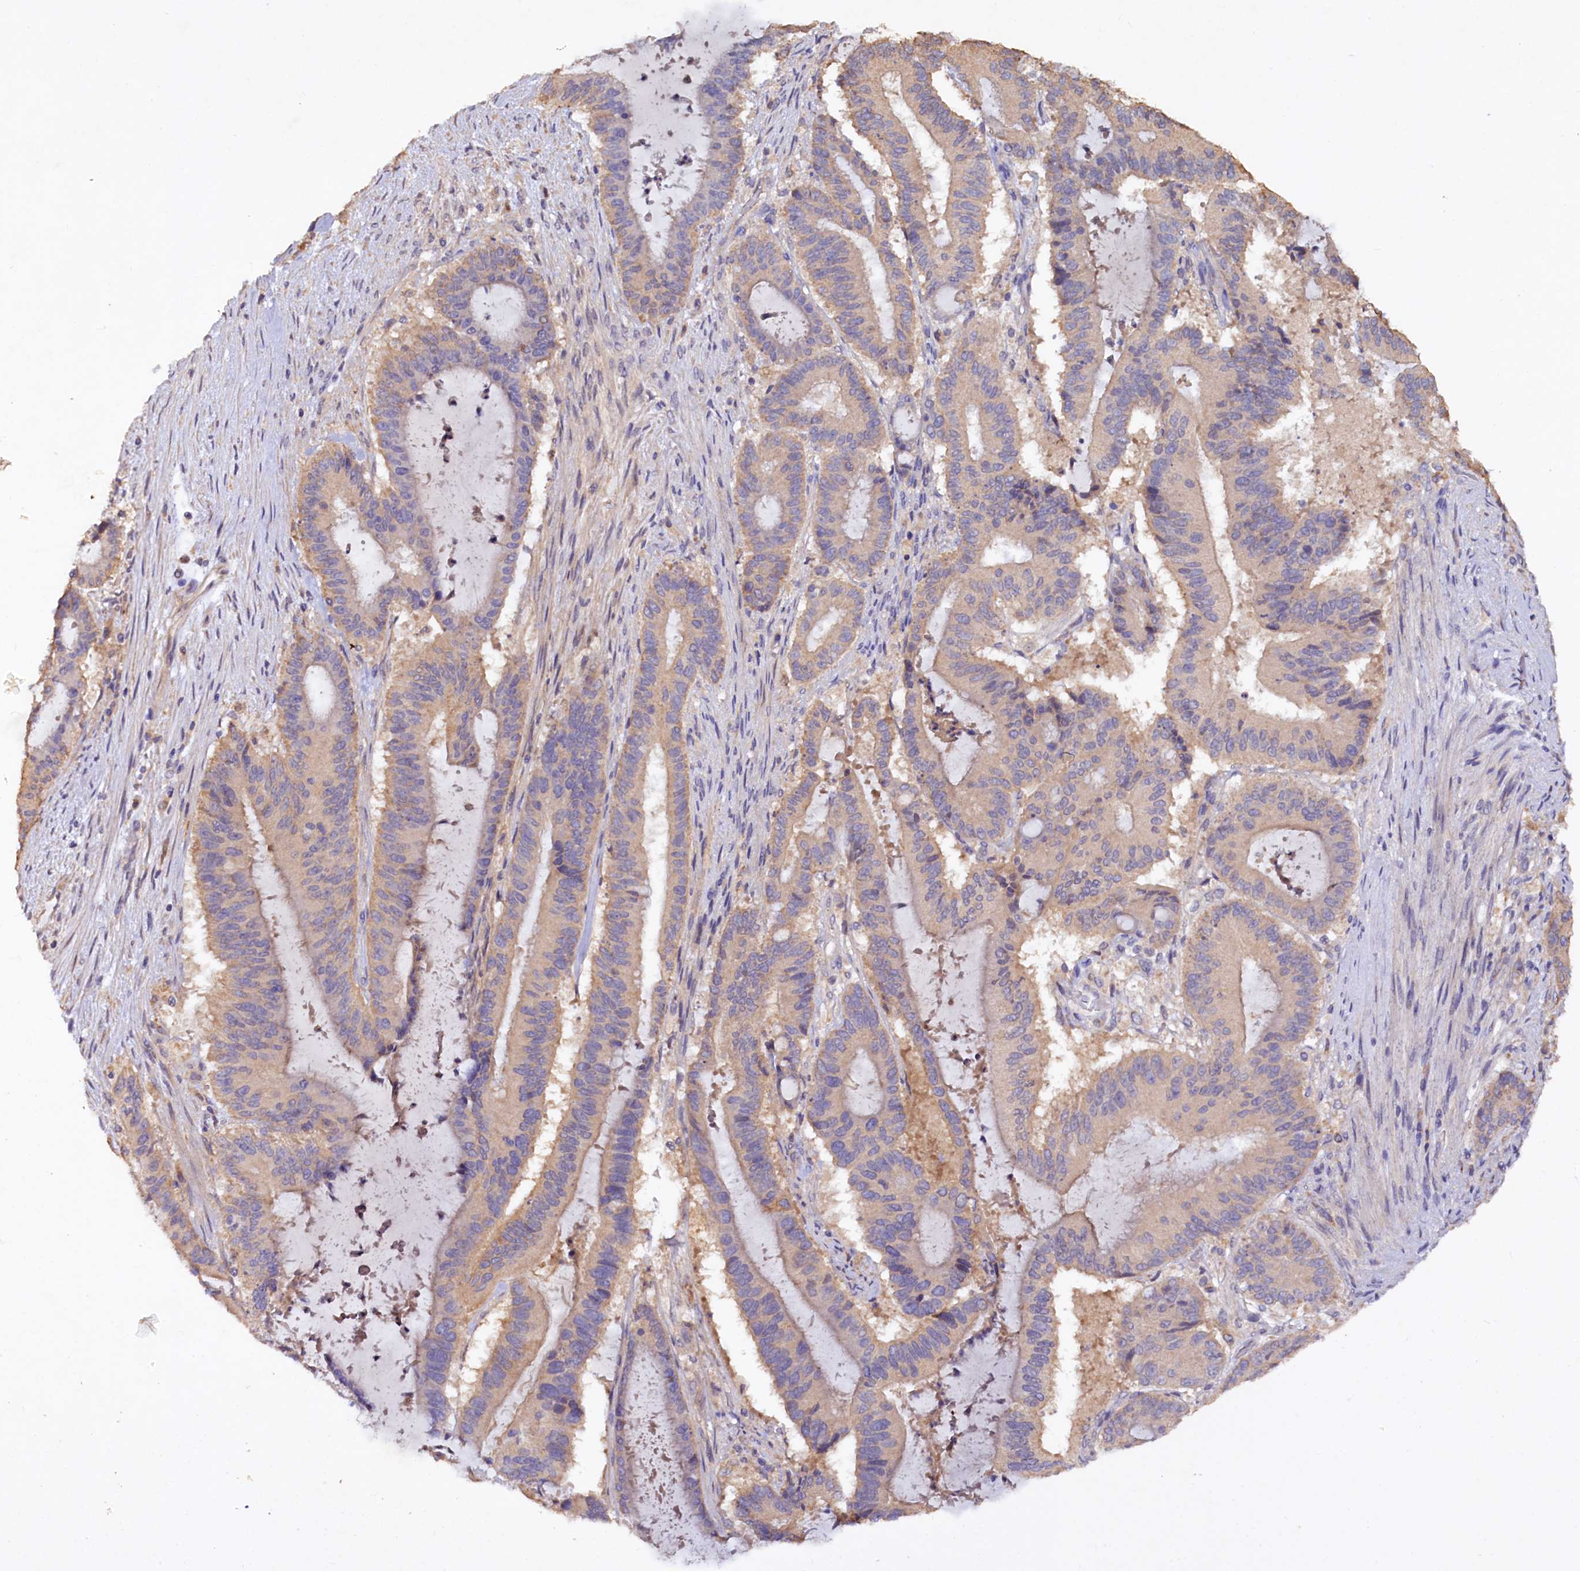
{"staining": {"intensity": "weak", "quantity": "<25%", "location": "cytoplasmic/membranous"}, "tissue": "liver cancer", "cell_type": "Tumor cells", "image_type": "cancer", "snomed": [{"axis": "morphology", "description": "Normal tissue, NOS"}, {"axis": "morphology", "description": "Cholangiocarcinoma"}, {"axis": "topography", "description": "Liver"}, {"axis": "topography", "description": "Peripheral nerve tissue"}], "caption": "IHC histopathology image of neoplastic tissue: liver cancer stained with DAB (3,3'-diaminobenzidine) shows no significant protein expression in tumor cells. The staining was performed using DAB to visualize the protein expression in brown, while the nuclei were stained in blue with hematoxylin (Magnification: 20x).", "gene": "ETFBKMT", "patient": {"sex": "female", "age": 73}}